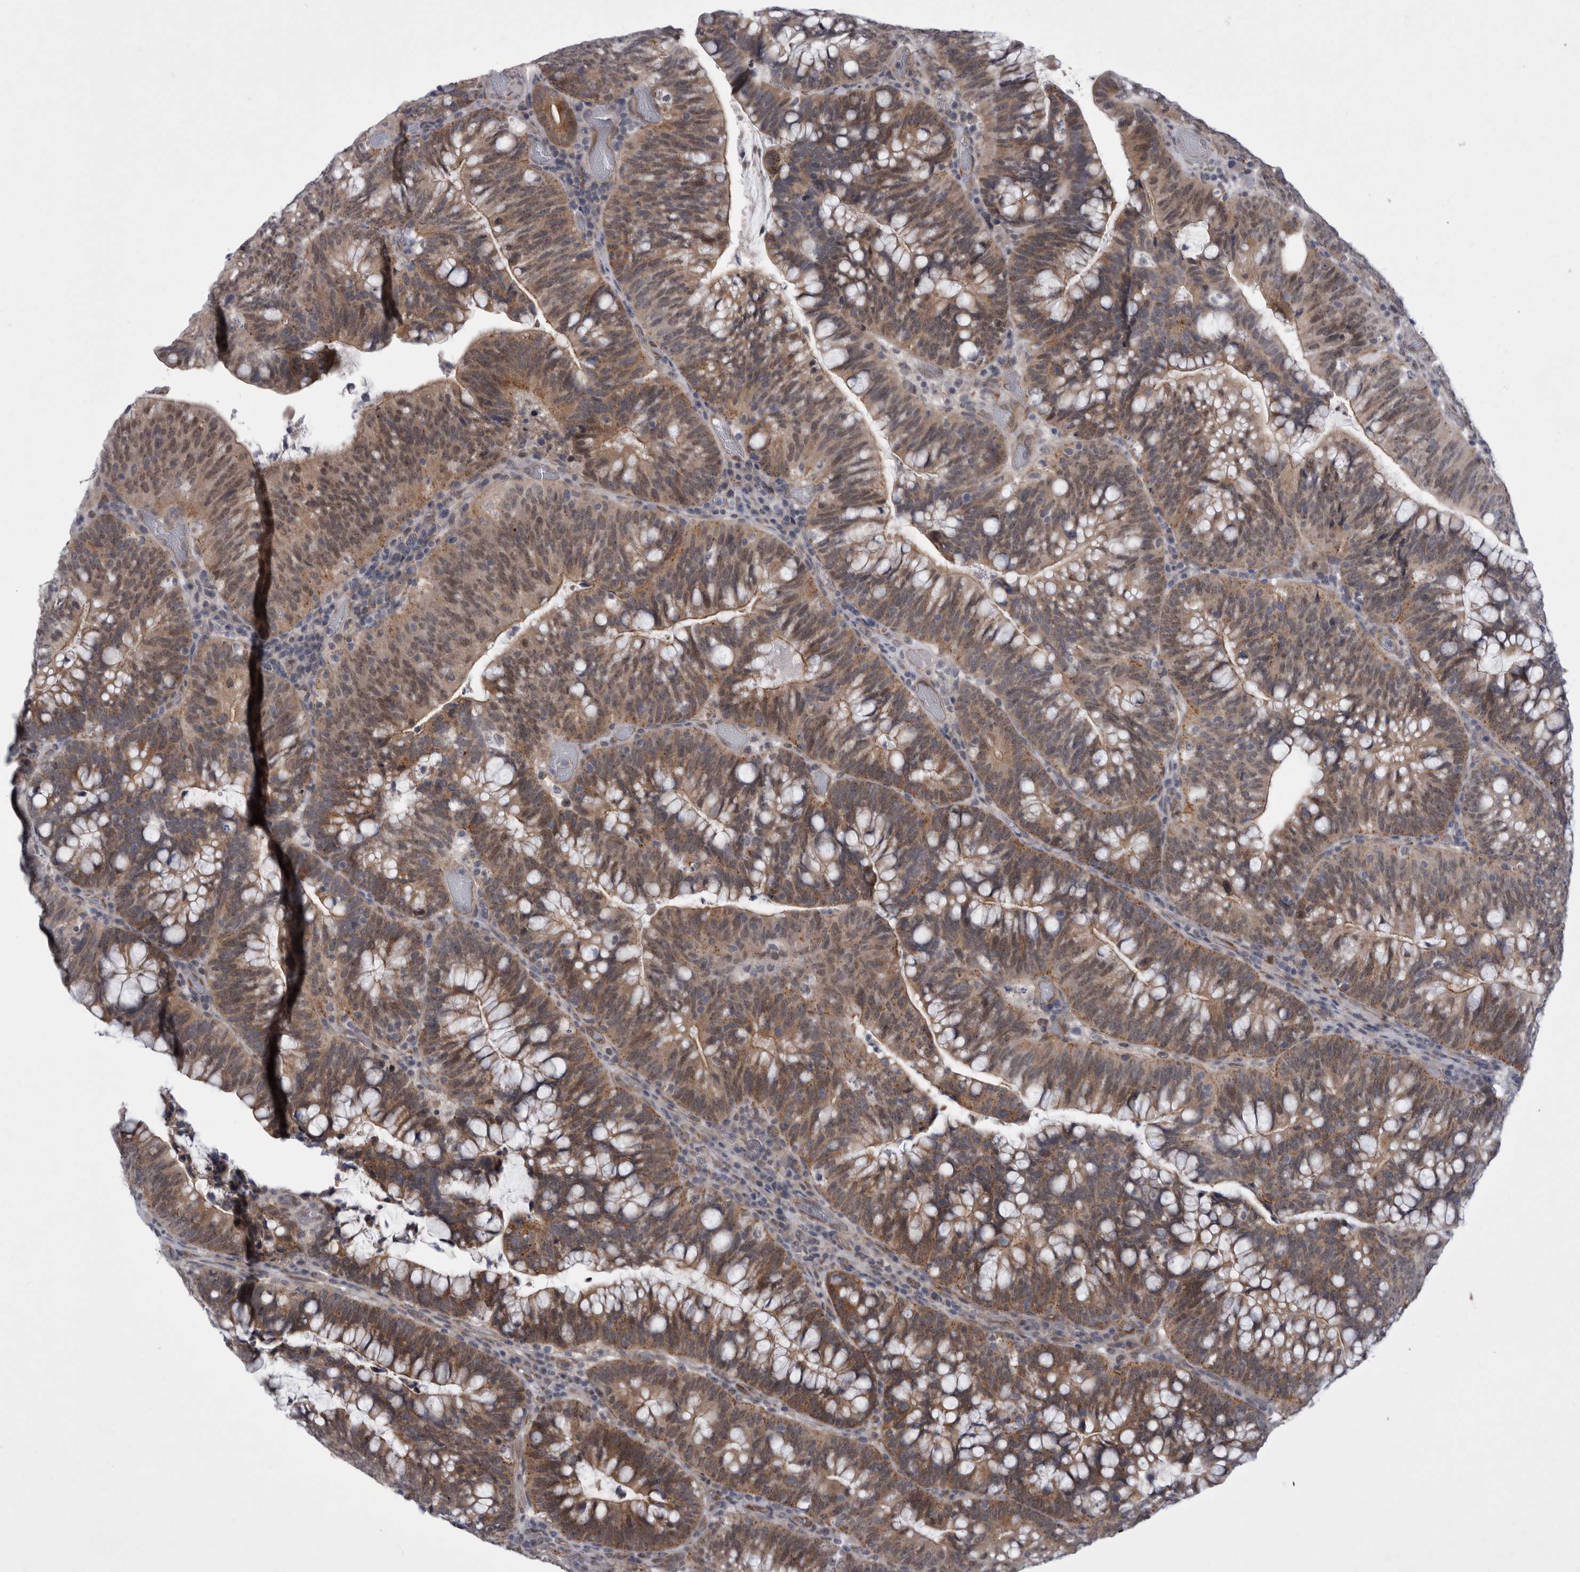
{"staining": {"intensity": "weak", "quantity": ">75%", "location": "cytoplasmic/membranous,nuclear"}, "tissue": "colorectal cancer", "cell_type": "Tumor cells", "image_type": "cancer", "snomed": [{"axis": "morphology", "description": "Adenocarcinoma, NOS"}, {"axis": "topography", "description": "Colon"}], "caption": "Brown immunohistochemical staining in colorectal adenocarcinoma shows weak cytoplasmic/membranous and nuclear staining in about >75% of tumor cells.", "gene": "PARP11", "patient": {"sex": "female", "age": 66}}